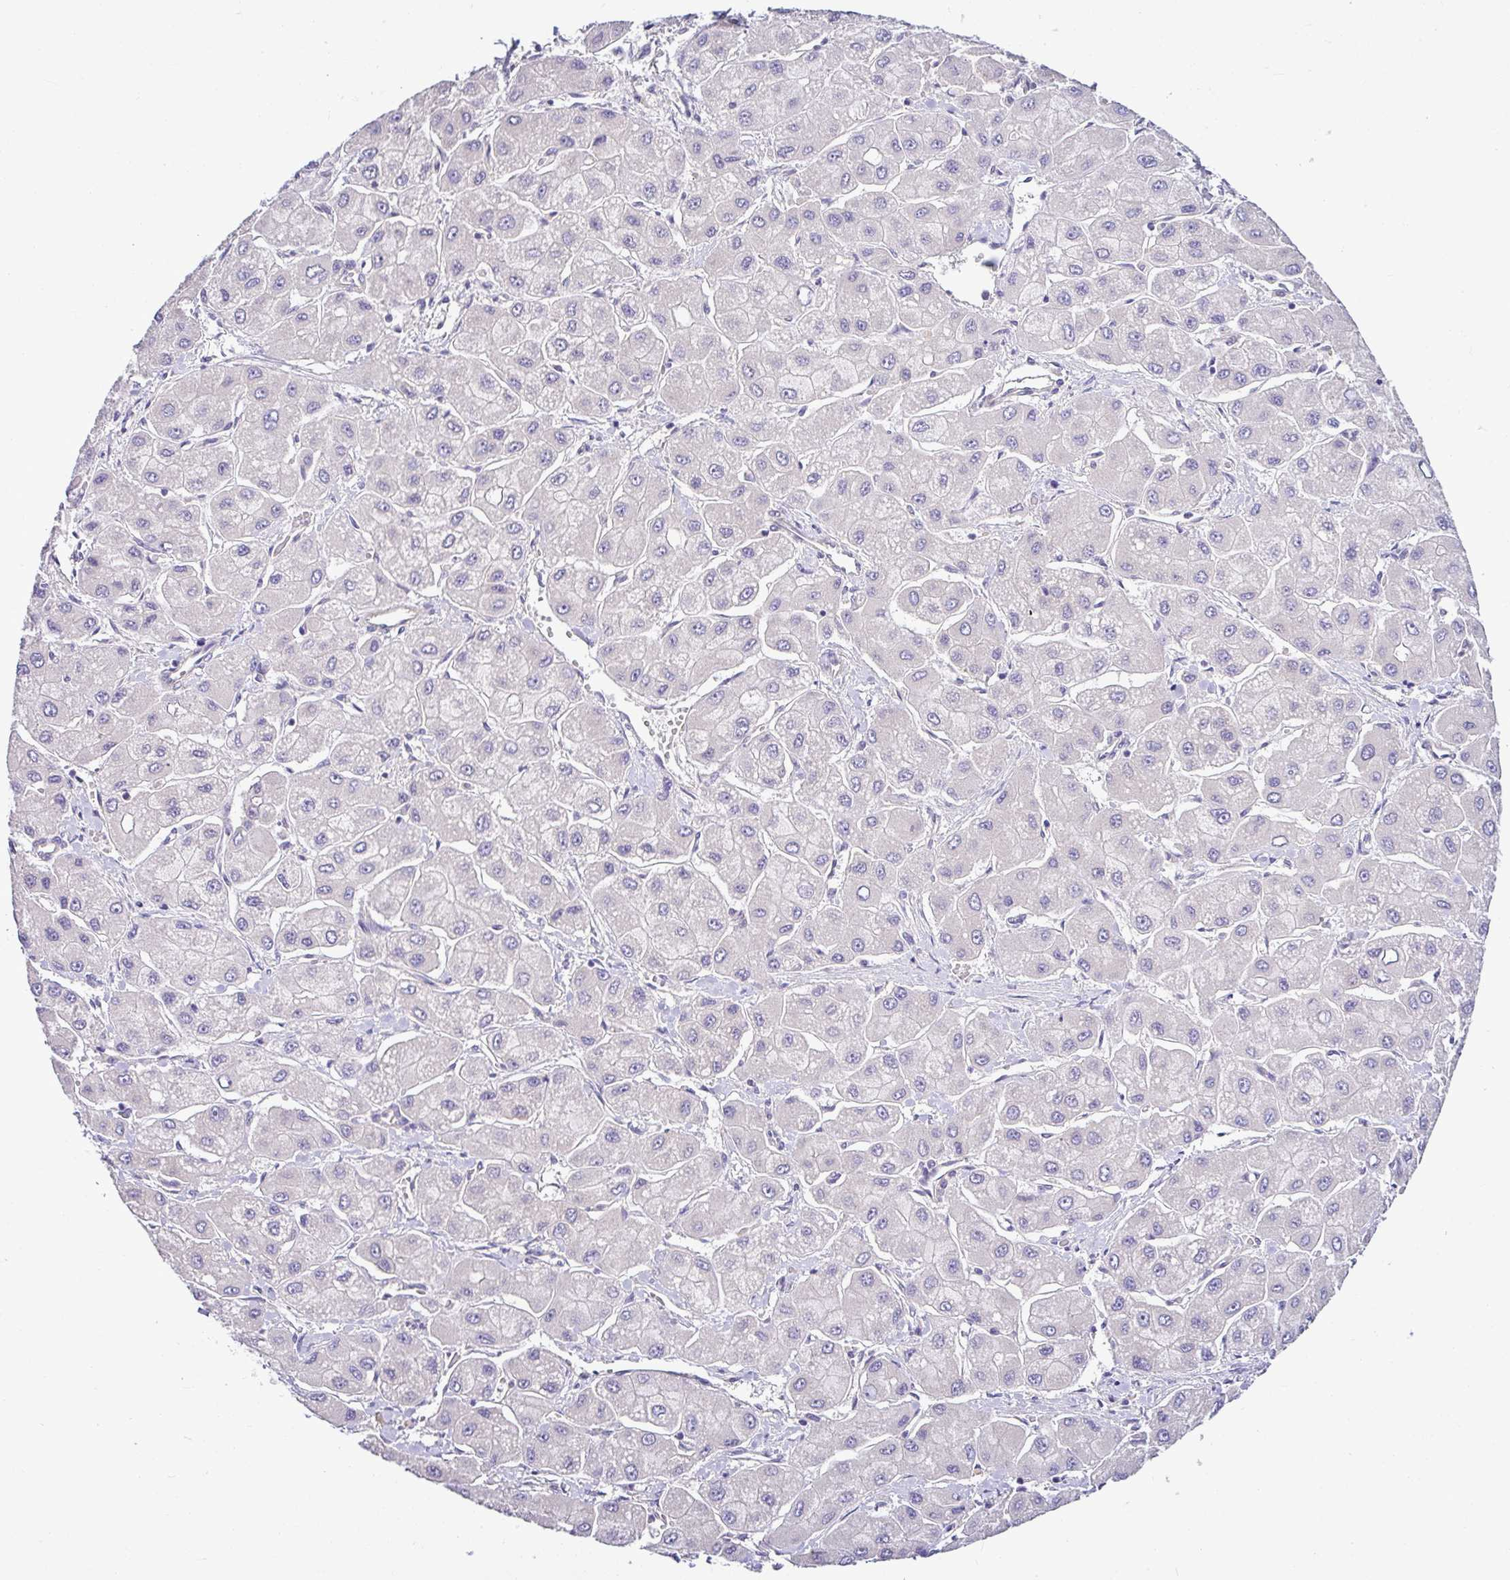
{"staining": {"intensity": "negative", "quantity": "none", "location": "none"}, "tissue": "liver cancer", "cell_type": "Tumor cells", "image_type": "cancer", "snomed": [{"axis": "morphology", "description": "Carcinoma, Hepatocellular, NOS"}, {"axis": "topography", "description": "Liver"}], "caption": "The image demonstrates no staining of tumor cells in liver cancer.", "gene": "LARS1", "patient": {"sex": "male", "age": 40}}